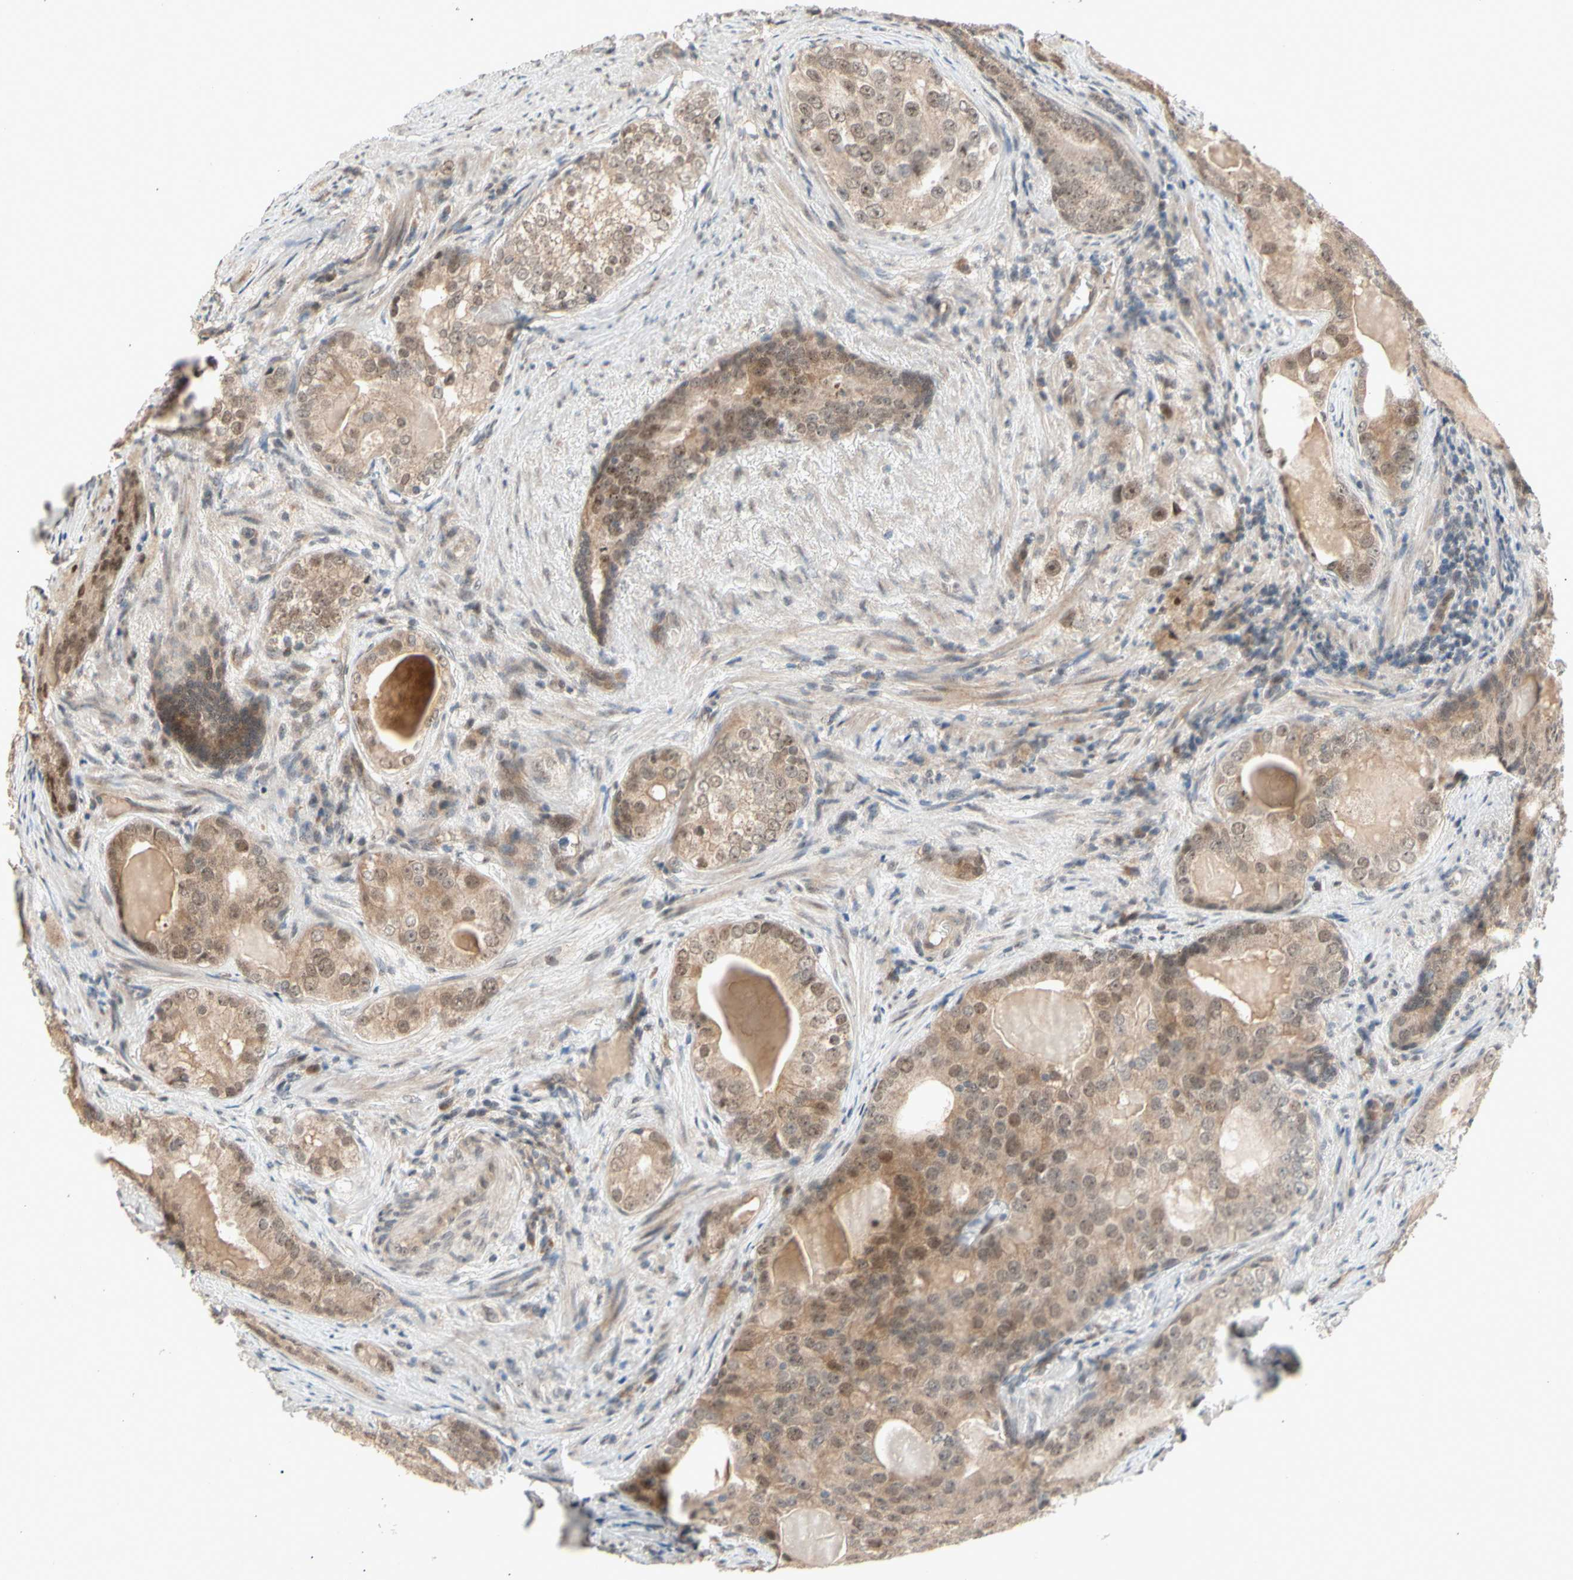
{"staining": {"intensity": "weak", "quantity": ">75%", "location": "cytoplasmic/membranous"}, "tissue": "prostate cancer", "cell_type": "Tumor cells", "image_type": "cancer", "snomed": [{"axis": "morphology", "description": "Adenocarcinoma, High grade"}, {"axis": "topography", "description": "Prostate"}], "caption": "Prostate cancer stained with DAB (3,3'-diaminobenzidine) immunohistochemistry exhibits low levels of weak cytoplasmic/membranous expression in approximately >75% of tumor cells.", "gene": "NGEF", "patient": {"sex": "male", "age": 66}}